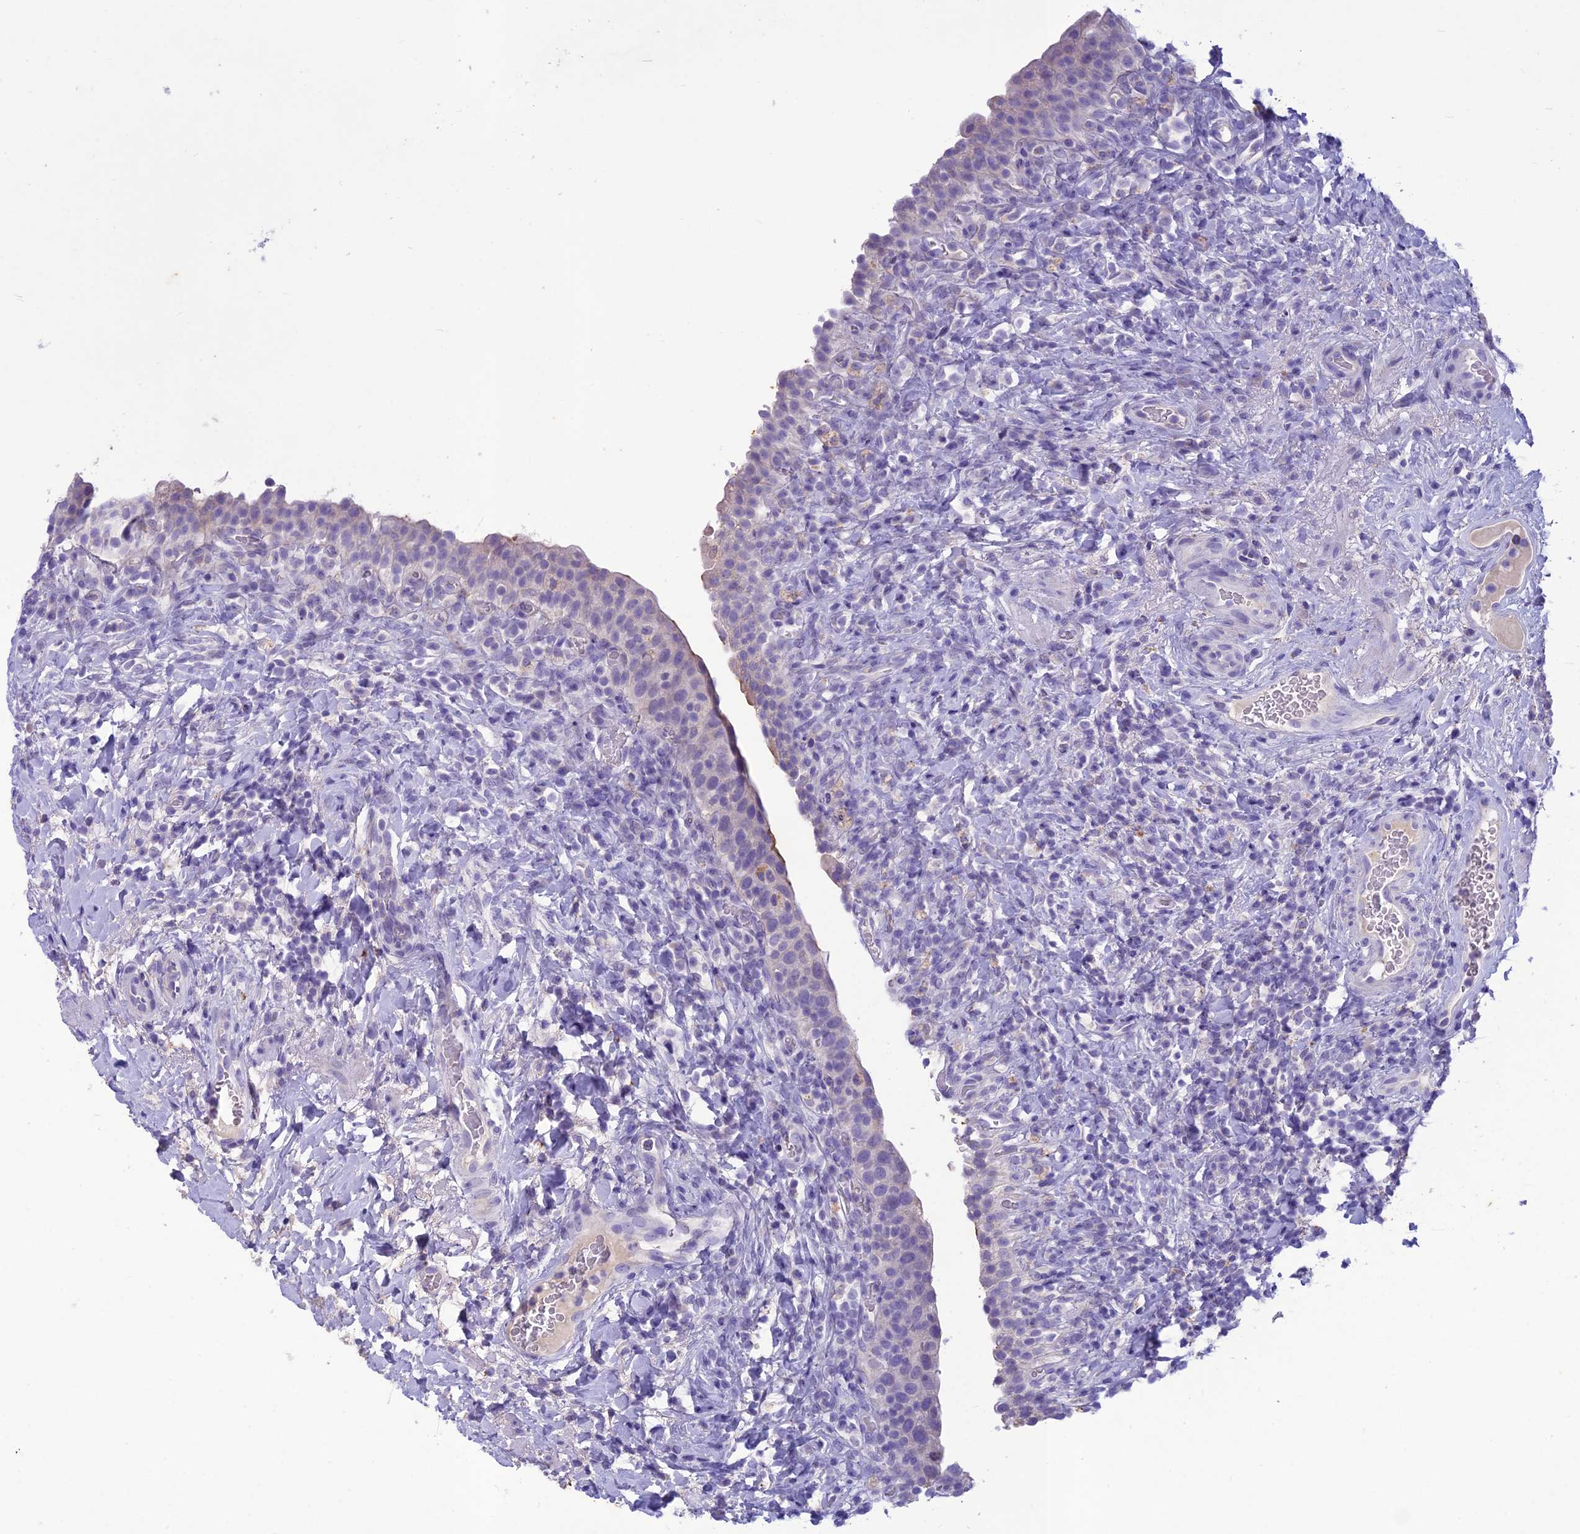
{"staining": {"intensity": "negative", "quantity": "none", "location": "none"}, "tissue": "urinary bladder", "cell_type": "Urothelial cells", "image_type": "normal", "snomed": [{"axis": "morphology", "description": "Normal tissue, NOS"}, {"axis": "morphology", "description": "Inflammation, NOS"}, {"axis": "topography", "description": "Urinary bladder"}], "caption": "DAB (3,3'-diaminobenzidine) immunohistochemical staining of normal human urinary bladder exhibits no significant positivity in urothelial cells.", "gene": "IFT172", "patient": {"sex": "male", "age": 64}}